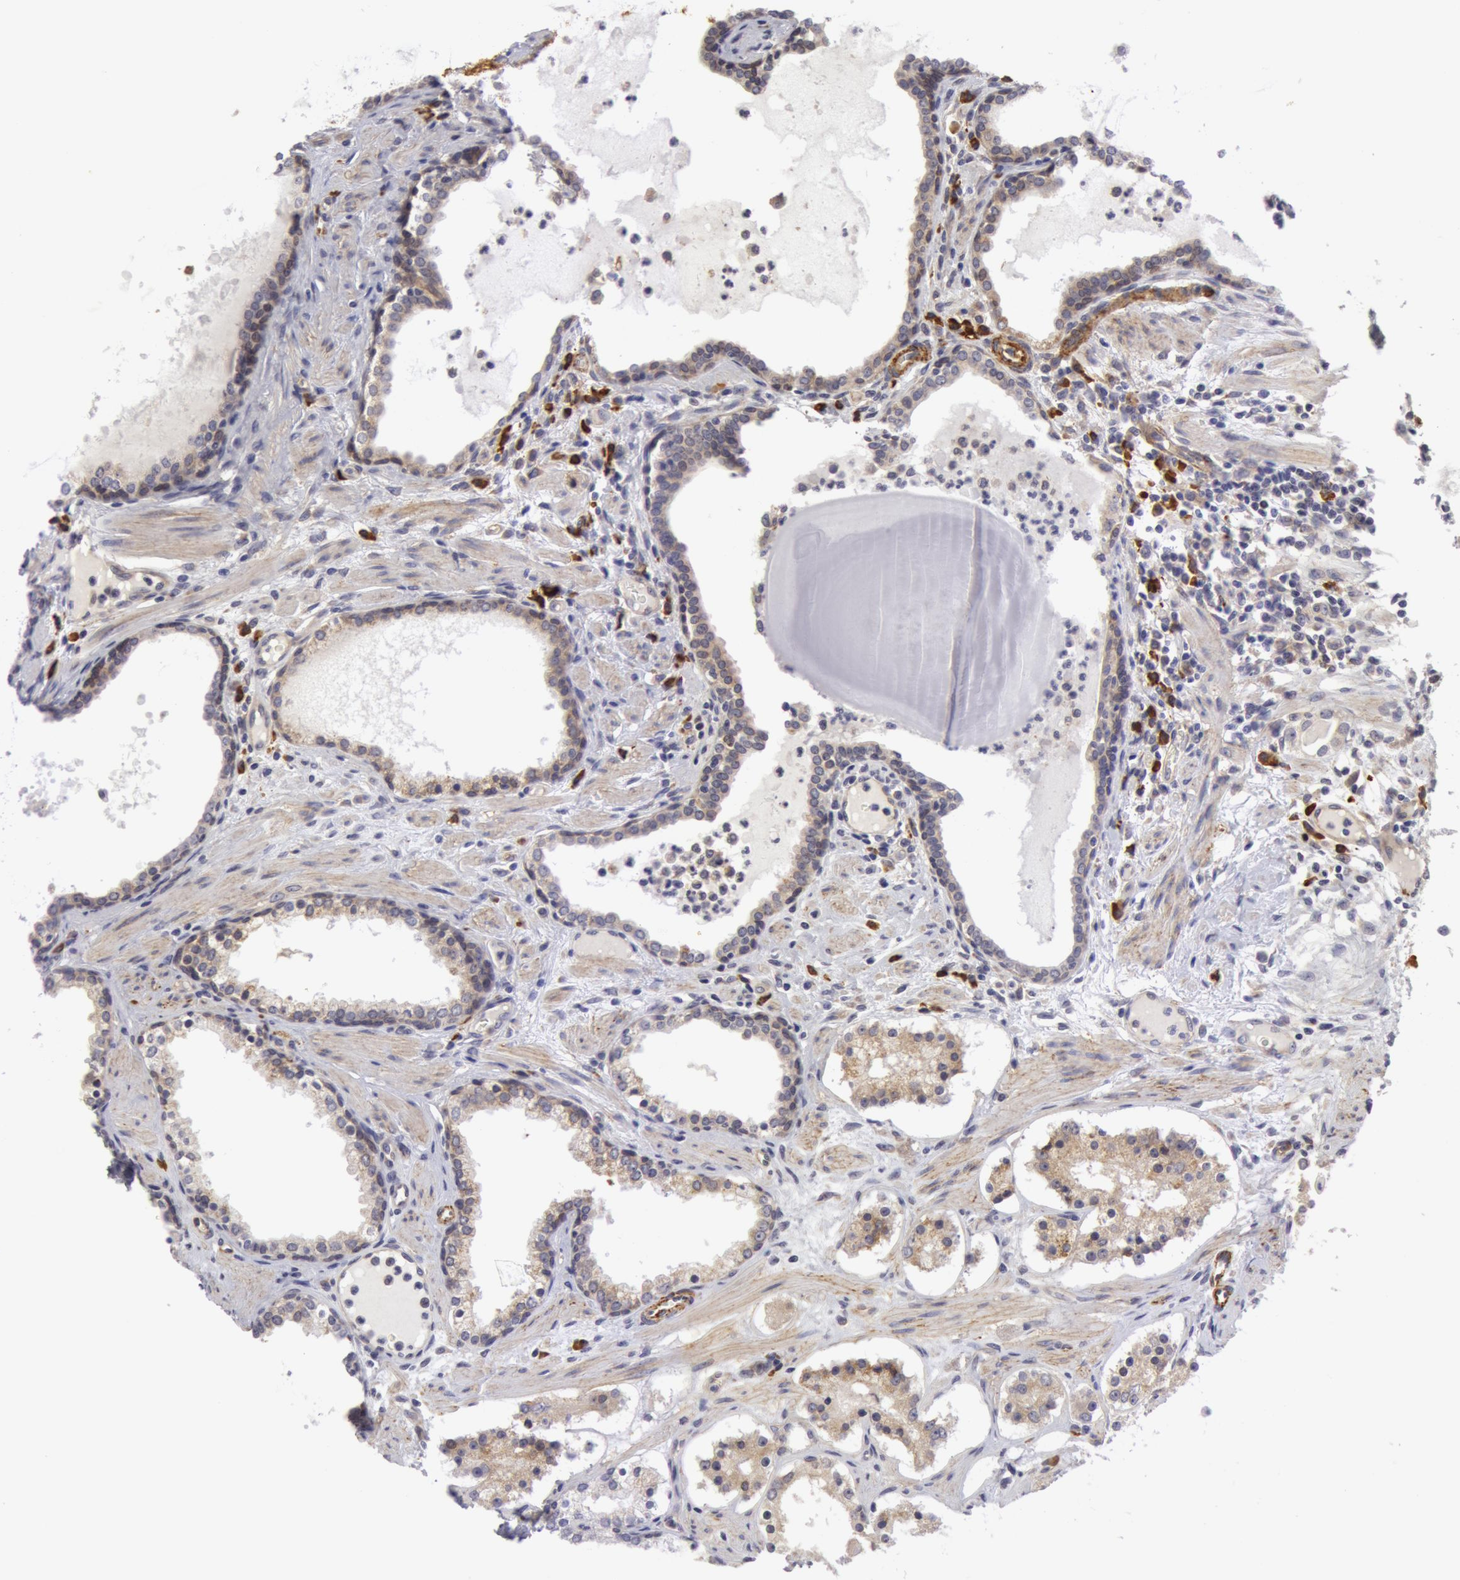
{"staining": {"intensity": "weak", "quantity": "25%-75%", "location": "cytoplasmic/membranous"}, "tissue": "prostate cancer", "cell_type": "Tumor cells", "image_type": "cancer", "snomed": [{"axis": "morphology", "description": "Adenocarcinoma, Medium grade"}, {"axis": "topography", "description": "Prostate"}], "caption": "Protein expression analysis of prostate cancer demonstrates weak cytoplasmic/membranous expression in approximately 25%-75% of tumor cells. The staining is performed using DAB brown chromogen to label protein expression. The nuclei are counter-stained blue using hematoxylin.", "gene": "IL23A", "patient": {"sex": "male", "age": 73}}